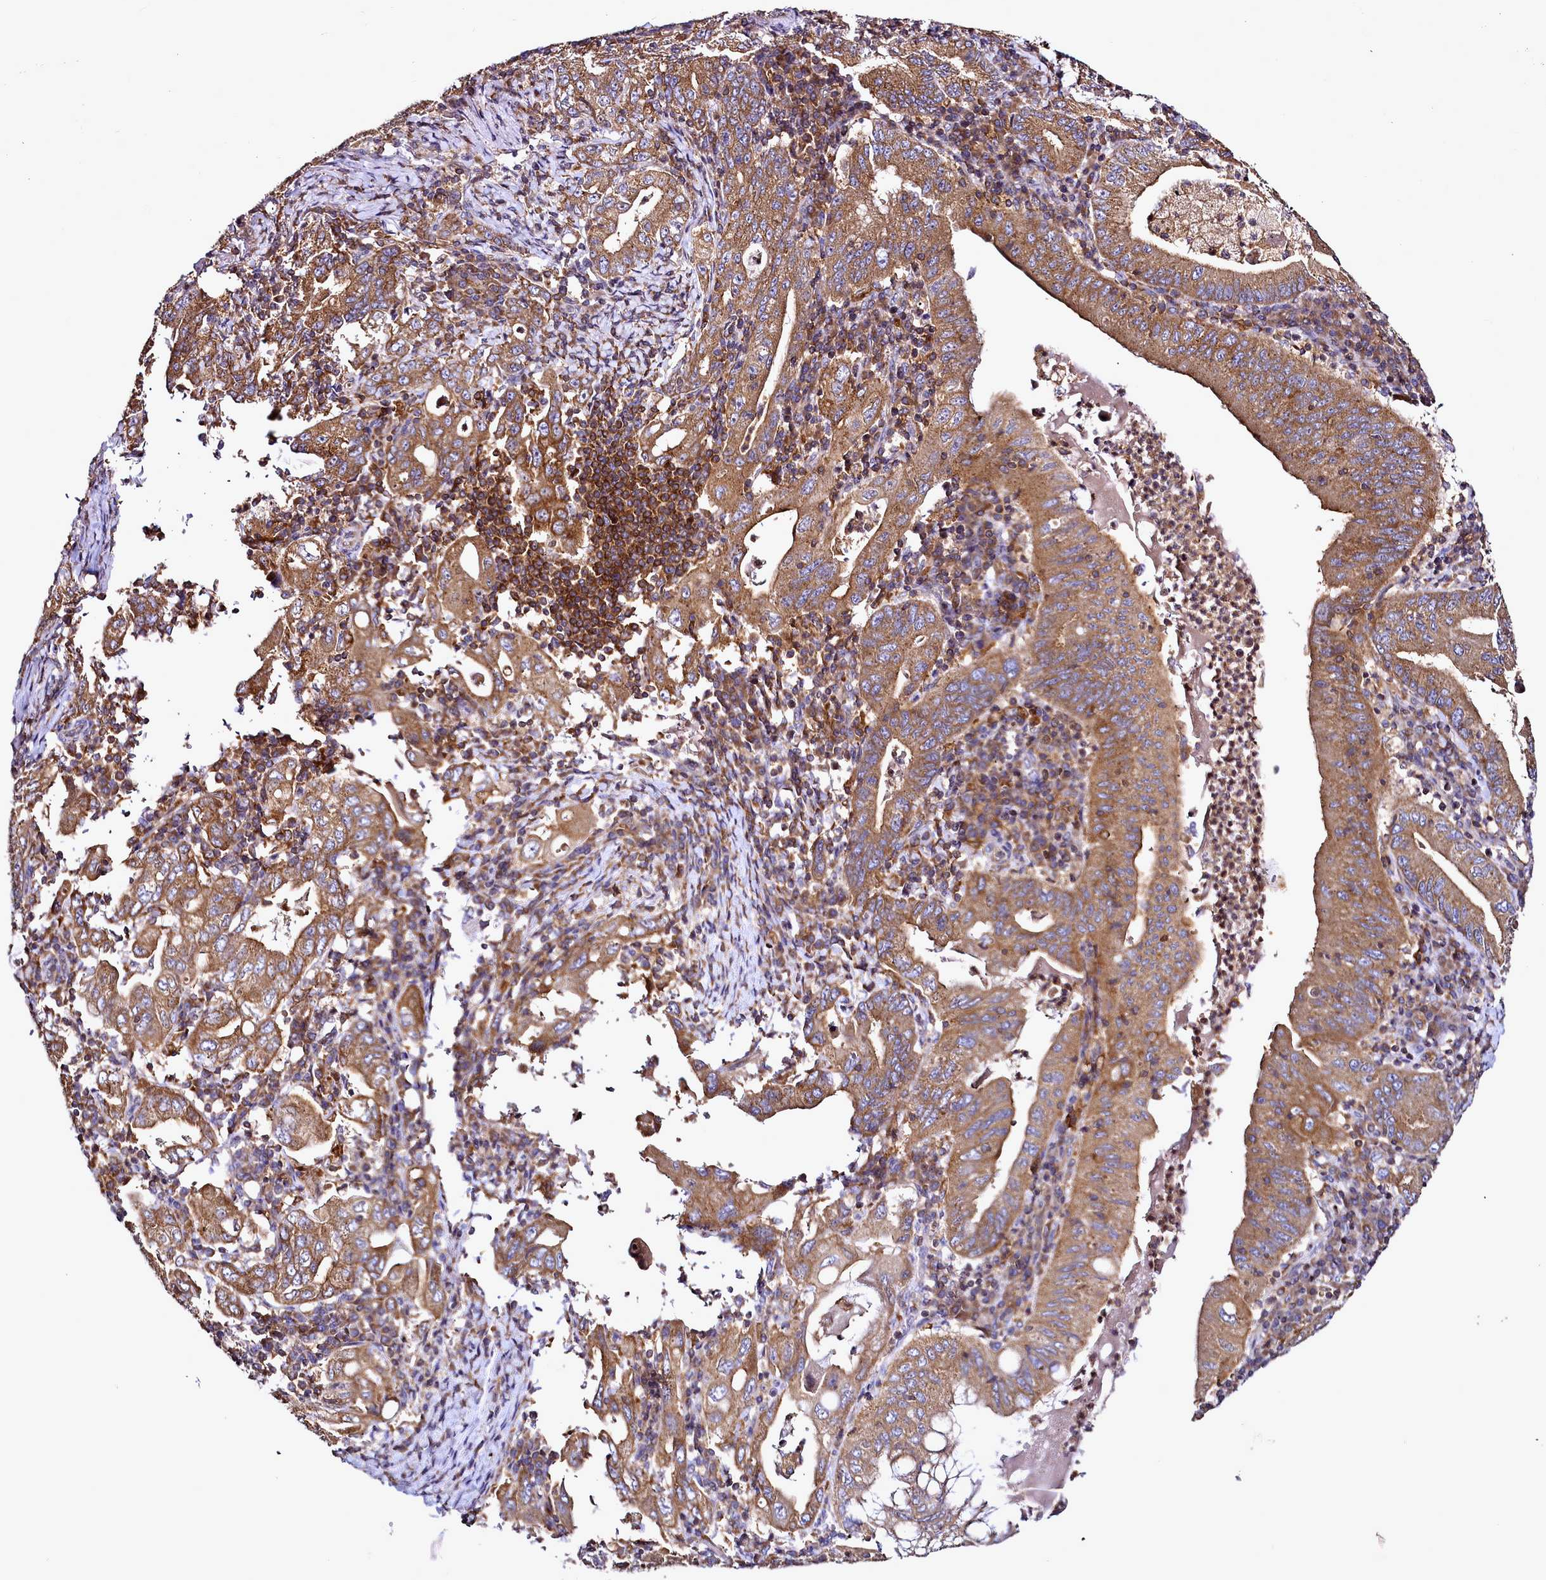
{"staining": {"intensity": "moderate", "quantity": ">75%", "location": "cytoplasmic/membranous"}, "tissue": "stomach cancer", "cell_type": "Tumor cells", "image_type": "cancer", "snomed": [{"axis": "morphology", "description": "Normal tissue, NOS"}, {"axis": "morphology", "description": "Adenocarcinoma, NOS"}, {"axis": "topography", "description": "Esophagus"}, {"axis": "topography", "description": "Stomach, upper"}, {"axis": "topography", "description": "Peripheral nerve tissue"}], "caption": "There is medium levels of moderate cytoplasmic/membranous staining in tumor cells of stomach cancer (adenocarcinoma), as demonstrated by immunohistochemical staining (brown color).", "gene": "NCKAP1L", "patient": {"sex": "male", "age": 62}}